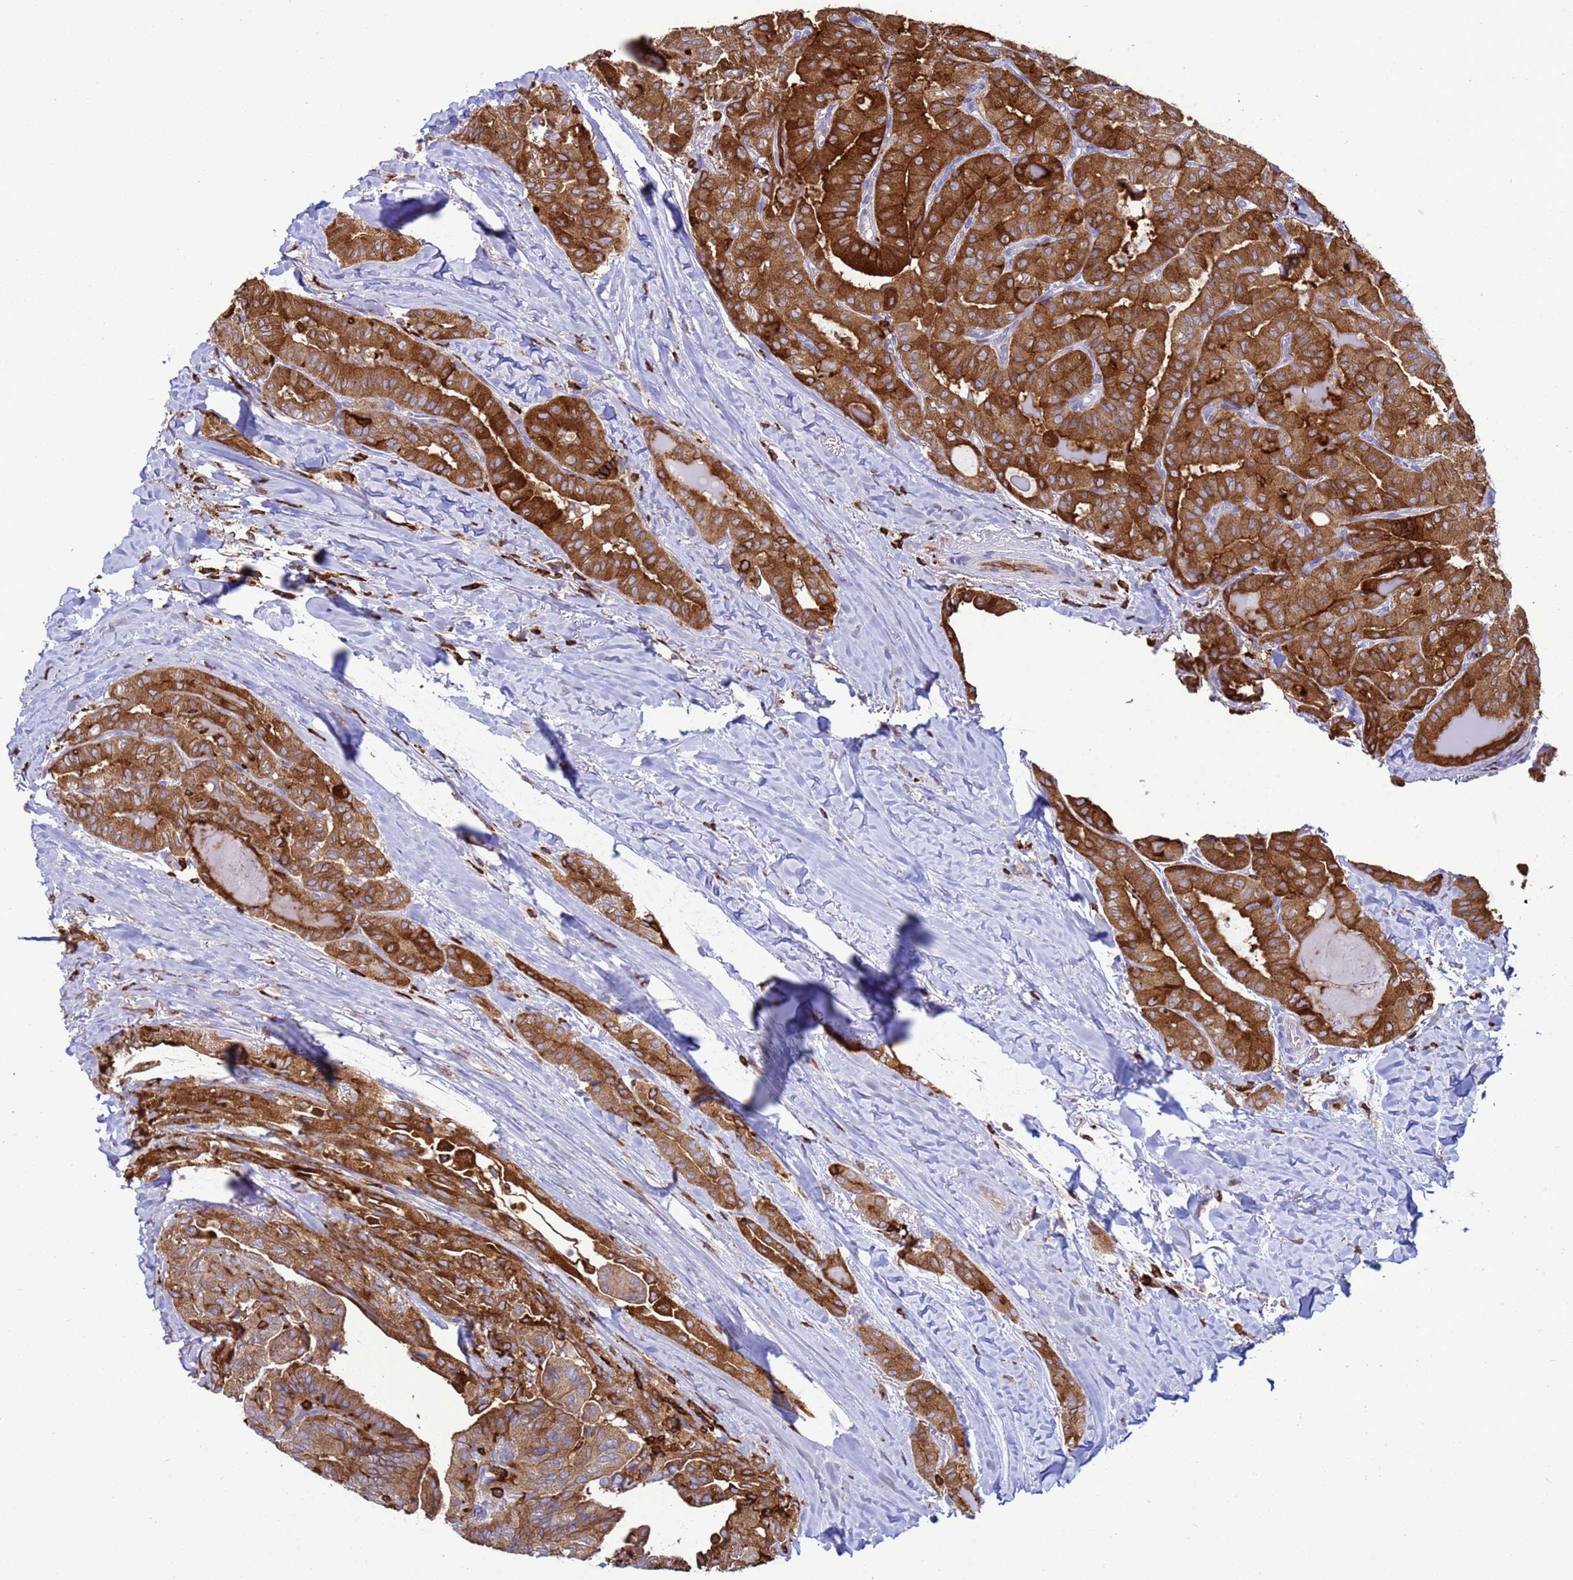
{"staining": {"intensity": "strong", "quantity": ">75%", "location": "cytoplasmic/membranous"}, "tissue": "thyroid cancer", "cell_type": "Tumor cells", "image_type": "cancer", "snomed": [{"axis": "morphology", "description": "Papillary adenocarcinoma, NOS"}, {"axis": "topography", "description": "Thyroid gland"}], "caption": "Protein staining displays strong cytoplasmic/membranous positivity in about >75% of tumor cells in thyroid papillary adenocarcinoma.", "gene": "EZR", "patient": {"sex": "female", "age": 68}}